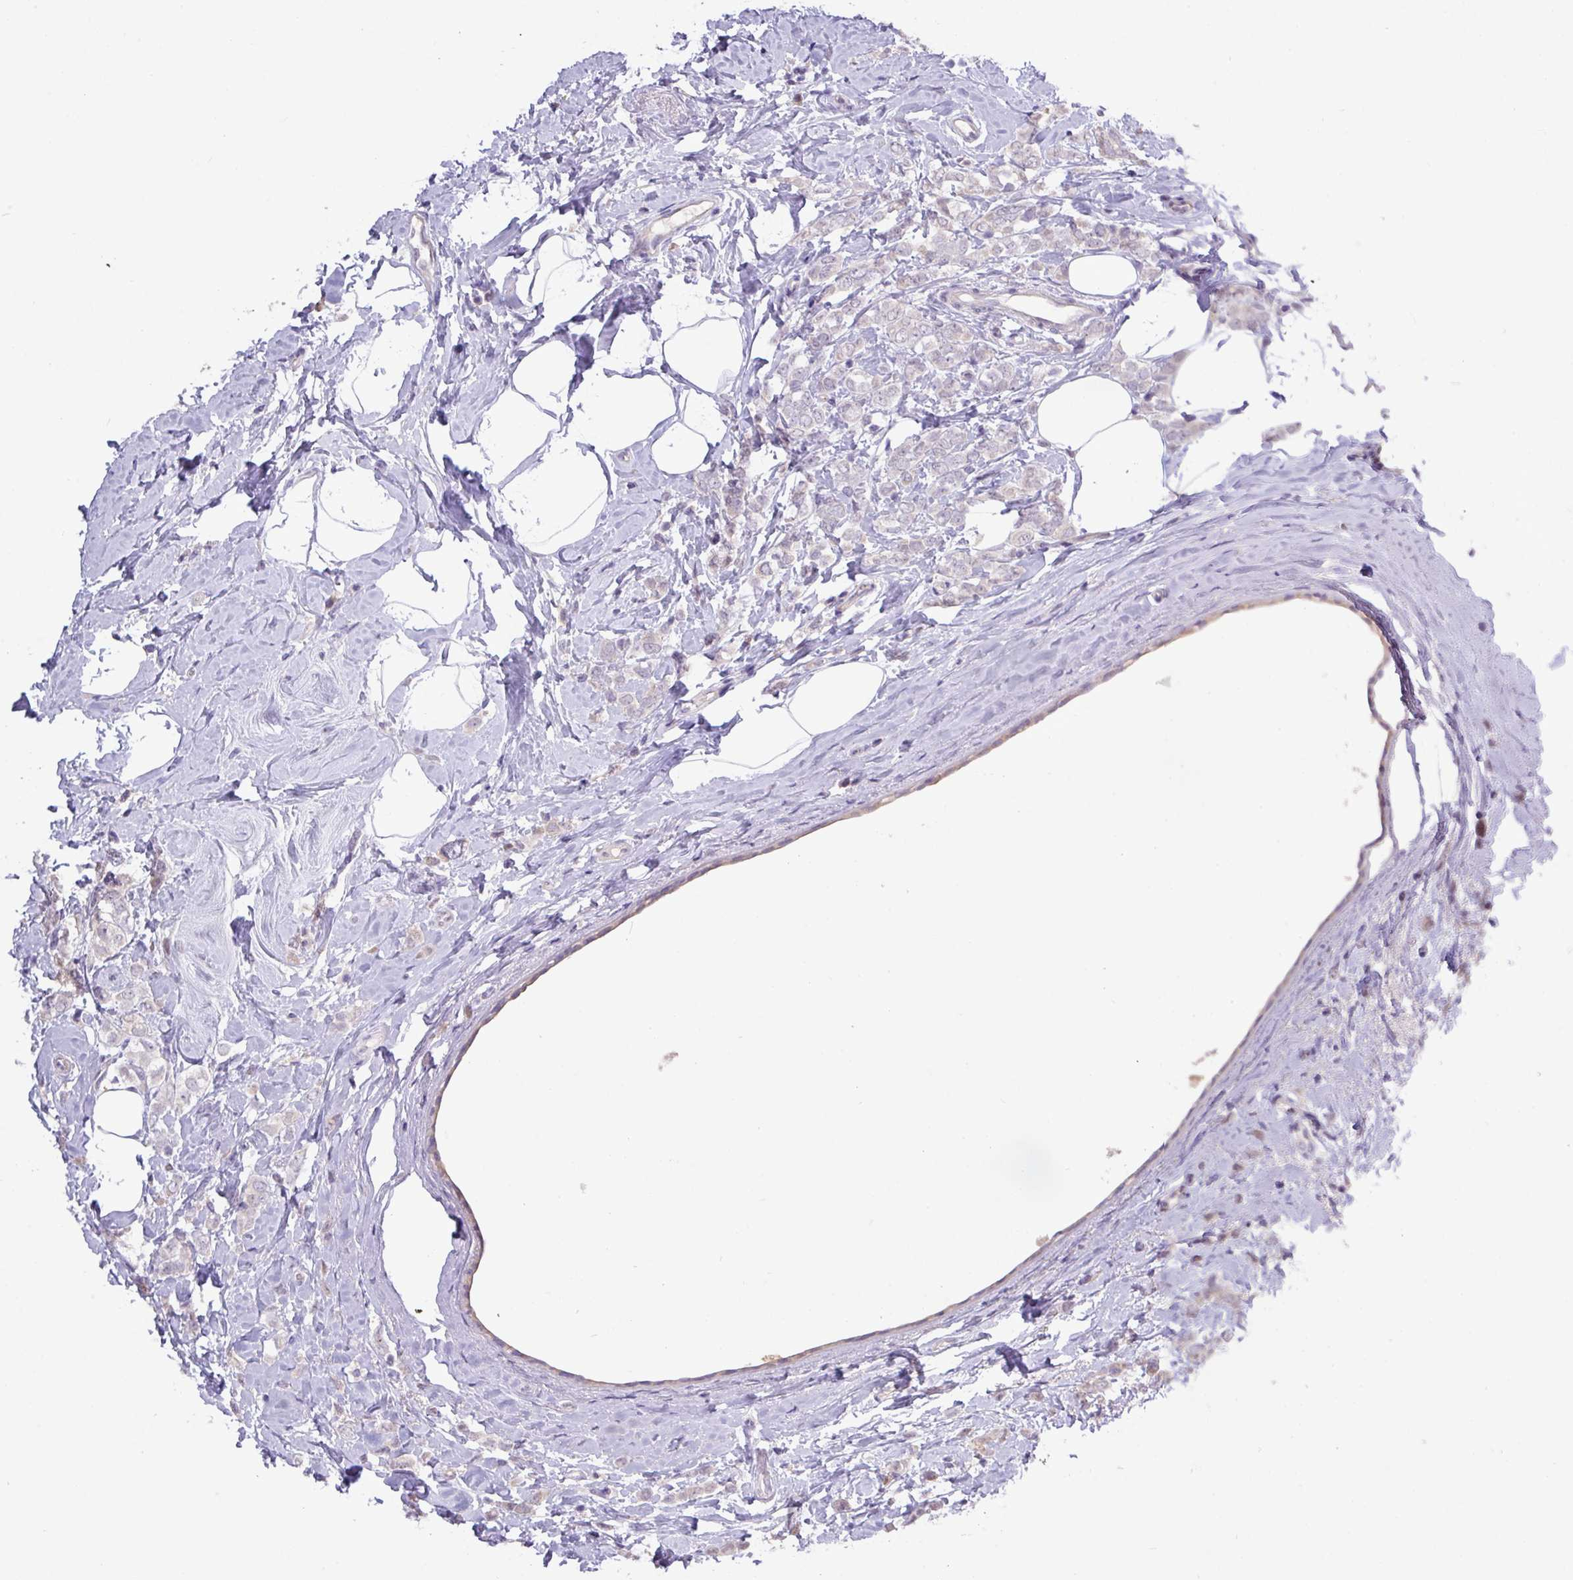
{"staining": {"intensity": "negative", "quantity": "none", "location": "none"}, "tissue": "breast cancer", "cell_type": "Tumor cells", "image_type": "cancer", "snomed": [{"axis": "morphology", "description": "Lobular carcinoma"}, {"axis": "topography", "description": "Breast"}], "caption": "There is no significant expression in tumor cells of breast lobular carcinoma.", "gene": "RIPPLY1", "patient": {"sex": "female", "age": 47}}